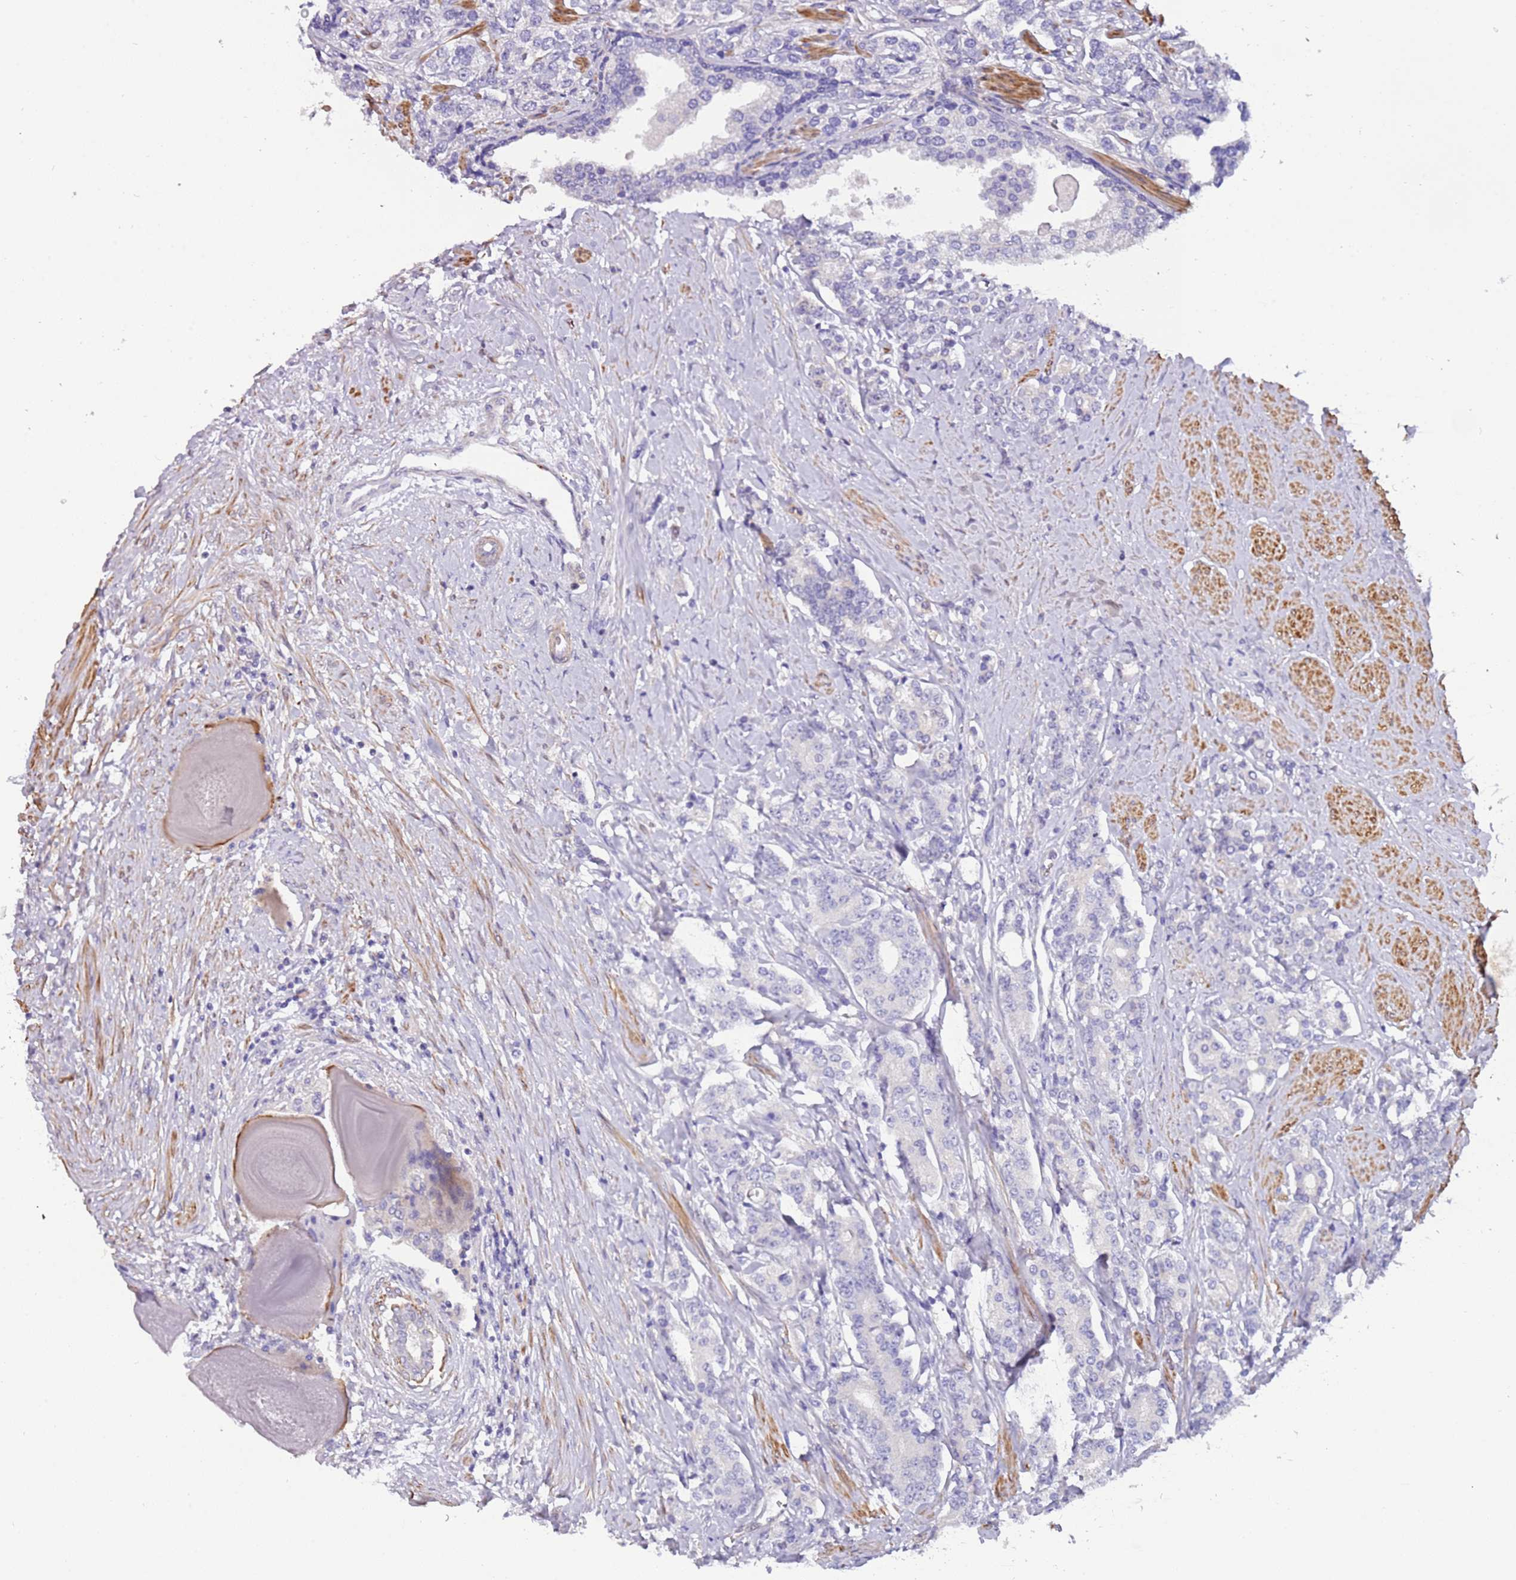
{"staining": {"intensity": "negative", "quantity": "none", "location": "none"}, "tissue": "prostate cancer", "cell_type": "Tumor cells", "image_type": "cancer", "snomed": [{"axis": "morphology", "description": "Adenocarcinoma, High grade"}, {"axis": "topography", "description": "Prostate"}], "caption": "Tumor cells show no significant protein positivity in high-grade adenocarcinoma (prostate). (Immunohistochemistry, brightfield microscopy, high magnification).", "gene": "PCGF2", "patient": {"sex": "male", "age": 62}}